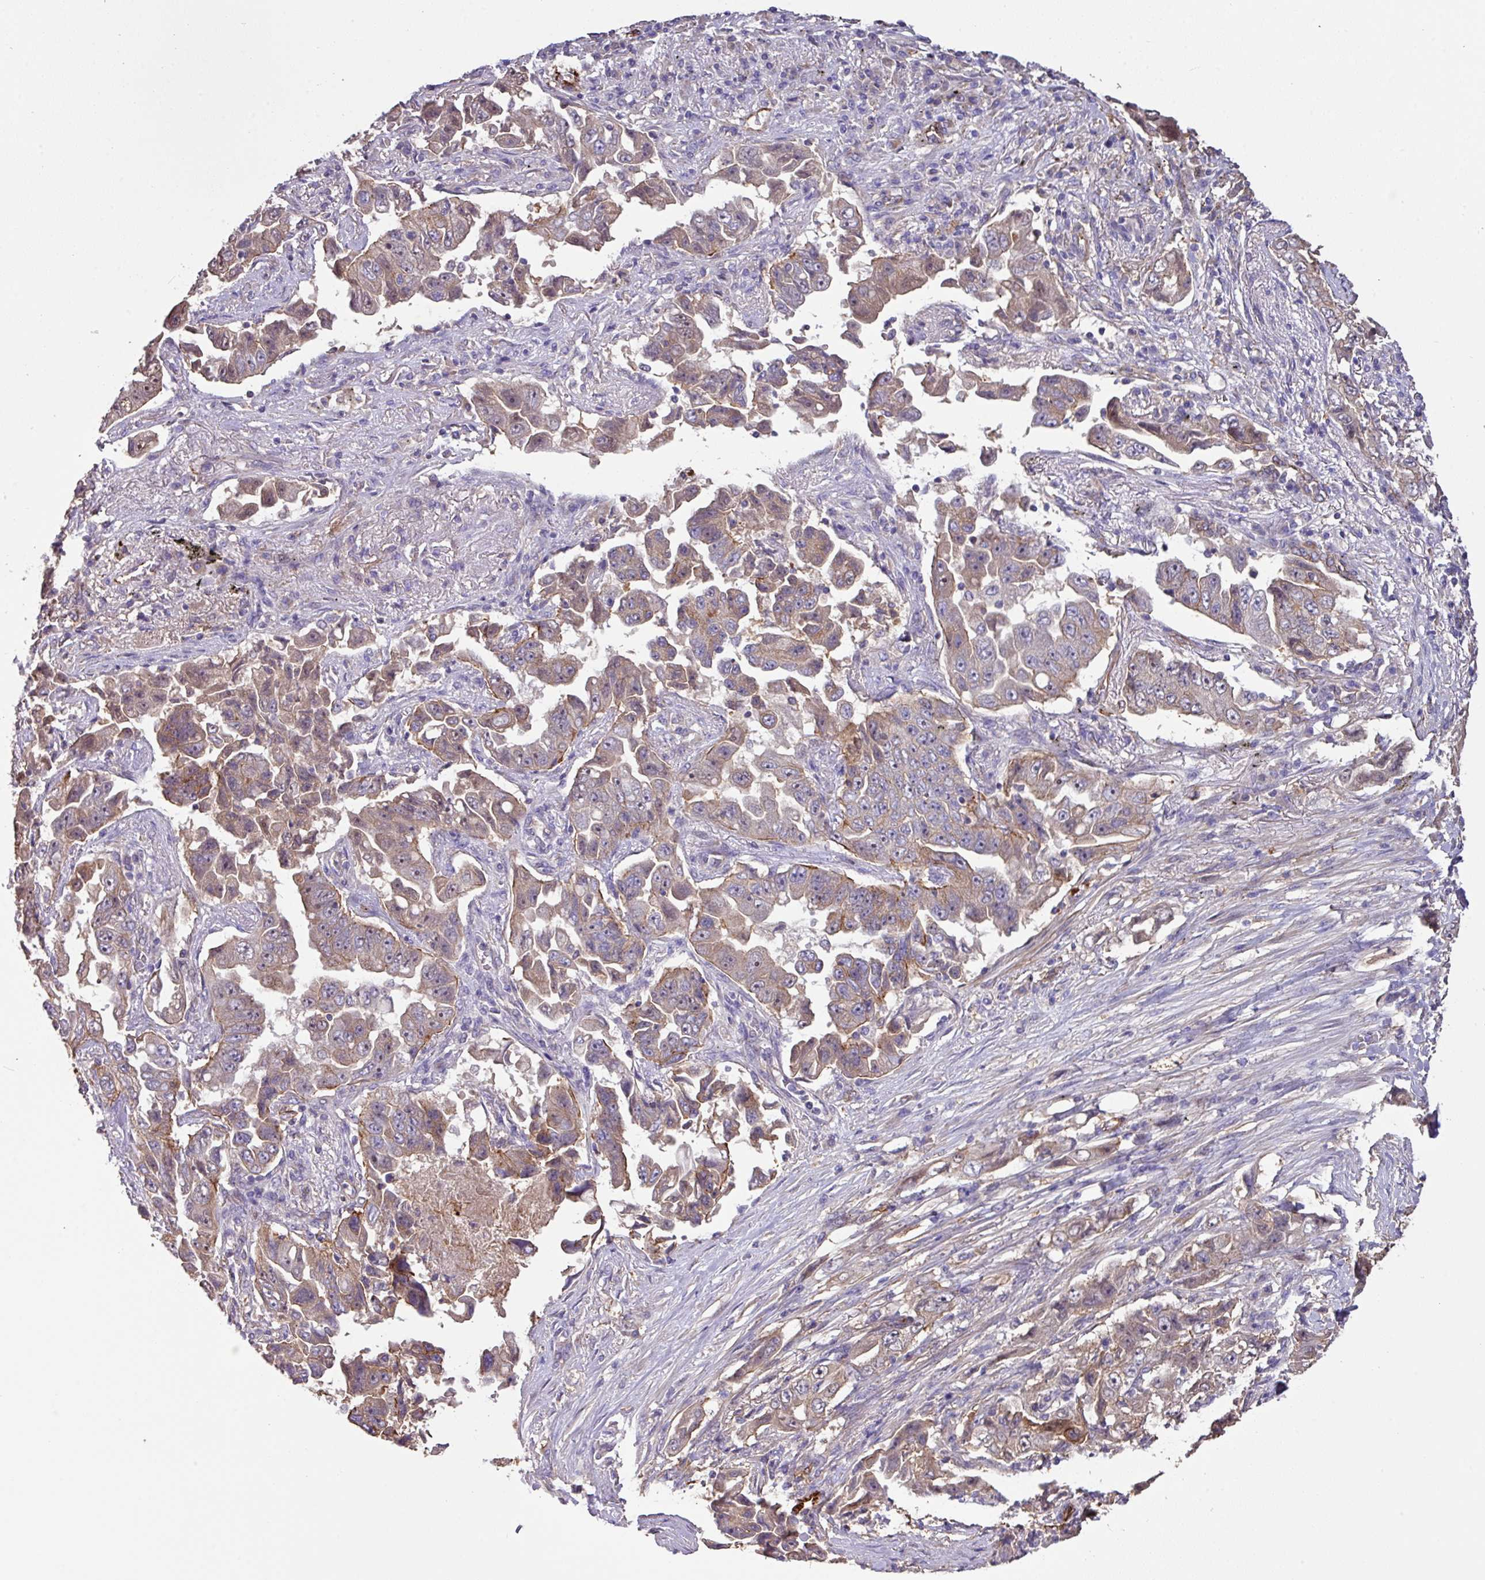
{"staining": {"intensity": "moderate", "quantity": "25%-75%", "location": "cytoplasmic/membranous,nuclear"}, "tissue": "lung cancer", "cell_type": "Tumor cells", "image_type": "cancer", "snomed": [{"axis": "morphology", "description": "Adenocarcinoma, NOS"}, {"axis": "topography", "description": "Lung"}], "caption": "Immunohistochemistry (IHC) of human lung adenocarcinoma exhibits medium levels of moderate cytoplasmic/membranous and nuclear expression in about 25%-75% of tumor cells. Nuclei are stained in blue.", "gene": "LRRC53", "patient": {"sex": "female", "age": 51}}